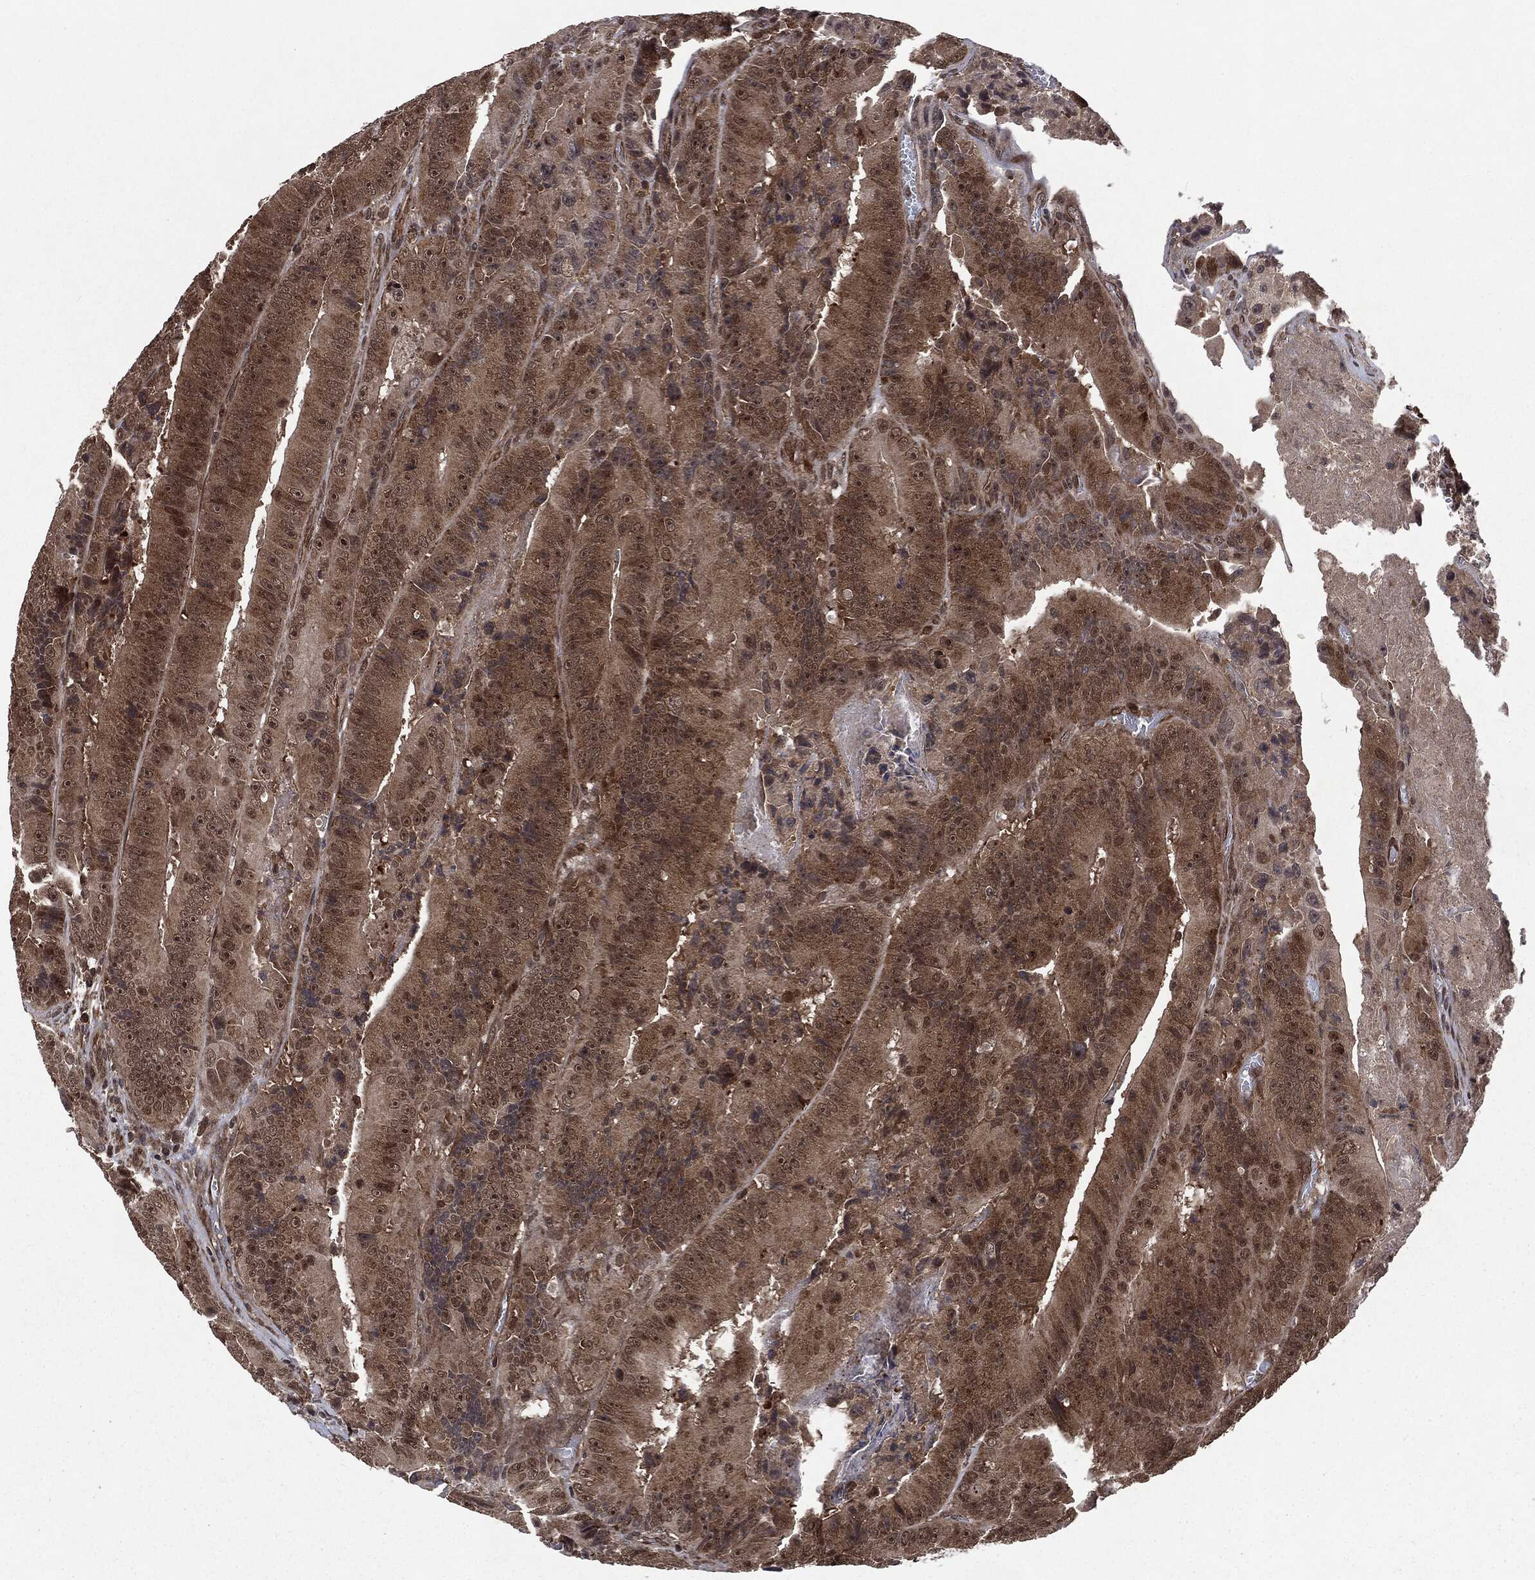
{"staining": {"intensity": "moderate", "quantity": "25%-75%", "location": "cytoplasmic/membranous,nuclear"}, "tissue": "colorectal cancer", "cell_type": "Tumor cells", "image_type": "cancer", "snomed": [{"axis": "morphology", "description": "Adenocarcinoma, NOS"}, {"axis": "topography", "description": "Colon"}], "caption": "A medium amount of moderate cytoplasmic/membranous and nuclear expression is present in about 25%-75% of tumor cells in adenocarcinoma (colorectal) tissue.", "gene": "STAU2", "patient": {"sex": "female", "age": 86}}